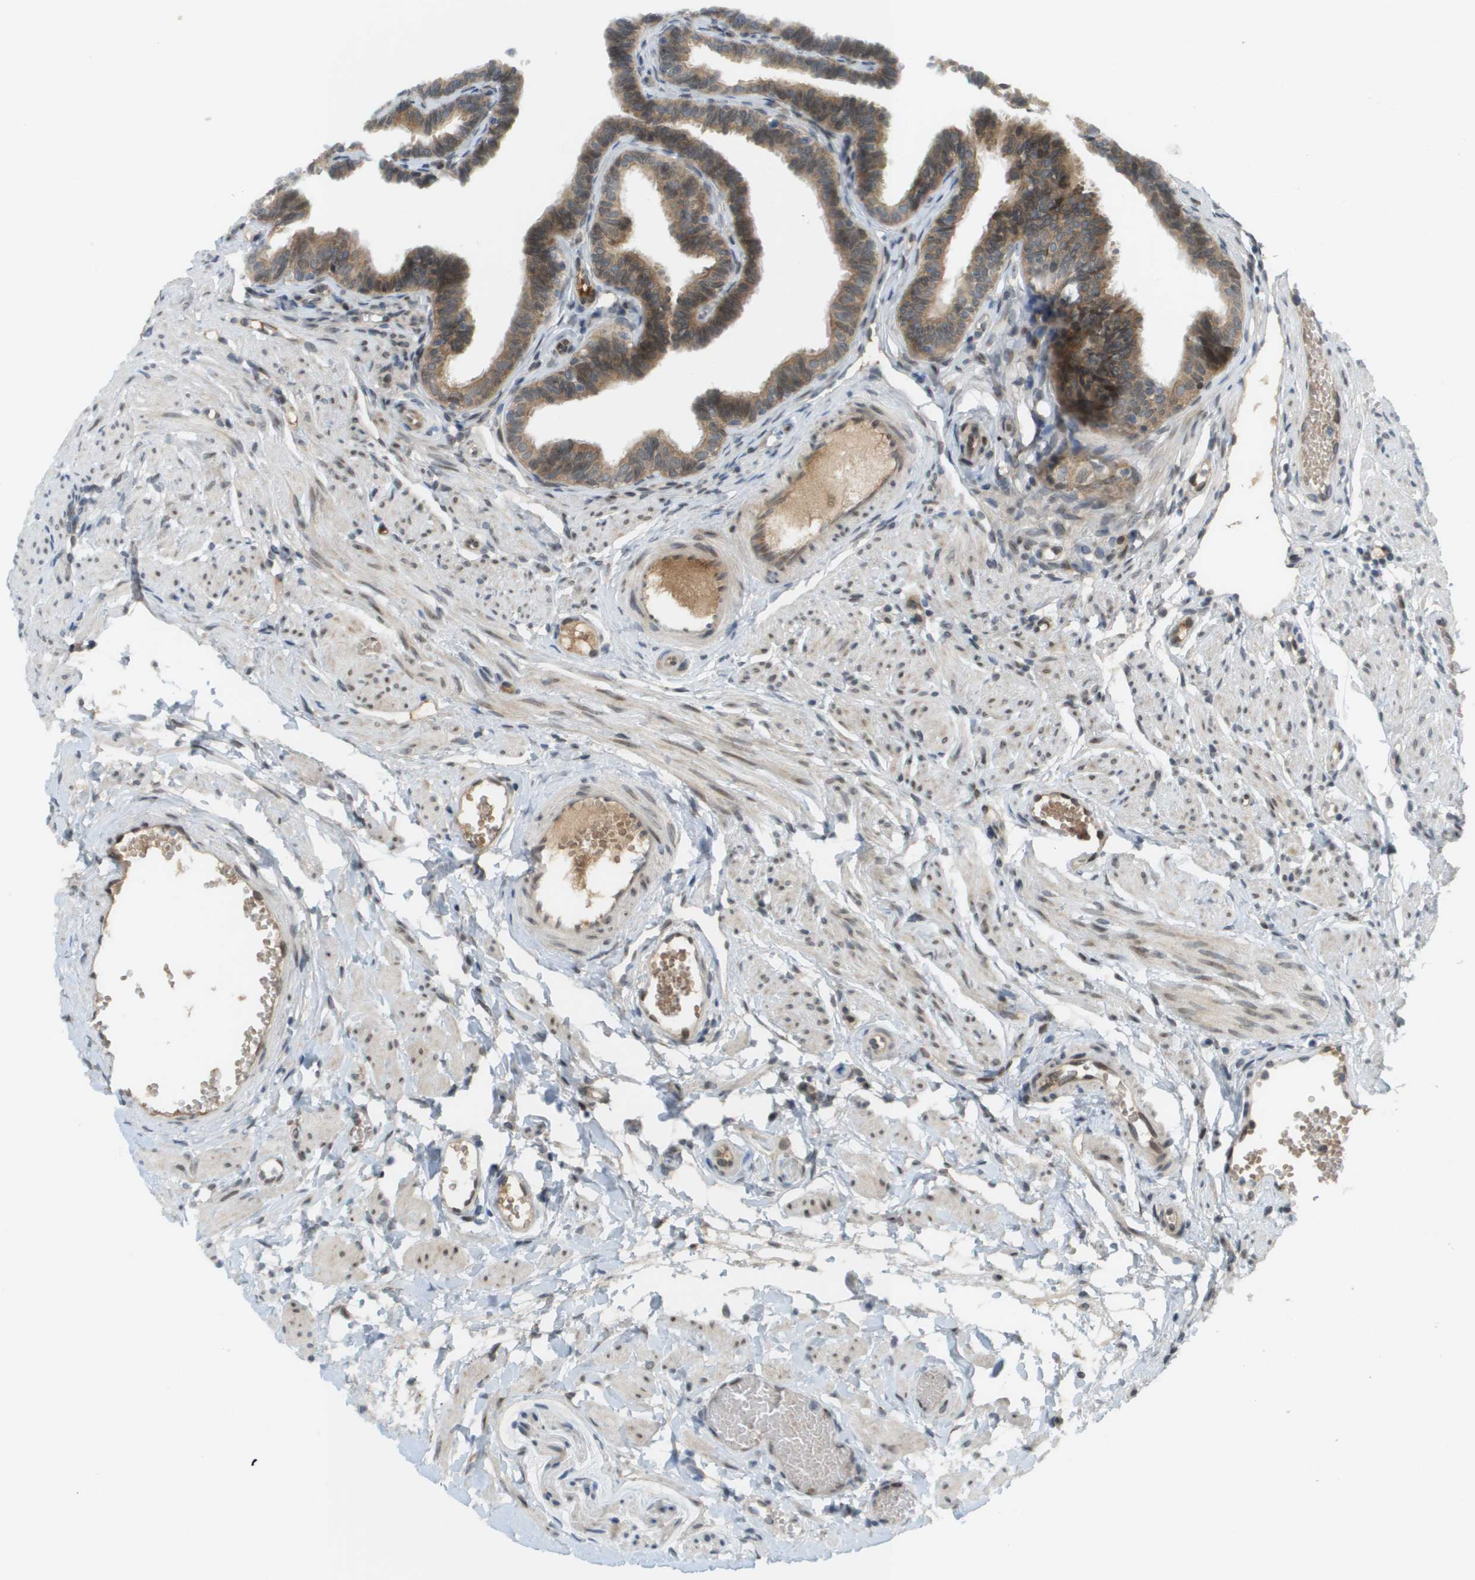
{"staining": {"intensity": "moderate", "quantity": ">75%", "location": "cytoplasmic/membranous,nuclear"}, "tissue": "fallopian tube", "cell_type": "Glandular cells", "image_type": "normal", "snomed": [{"axis": "morphology", "description": "Normal tissue, NOS"}, {"axis": "topography", "description": "Fallopian tube"}, {"axis": "topography", "description": "Ovary"}], "caption": "Protein staining of normal fallopian tube reveals moderate cytoplasmic/membranous,nuclear expression in about >75% of glandular cells. The staining was performed using DAB (3,3'-diaminobenzidine) to visualize the protein expression in brown, while the nuclei were stained in blue with hematoxylin (Magnification: 20x).", "gene": "CACNB4", "patient": {"sex": "female", "age": 23}}